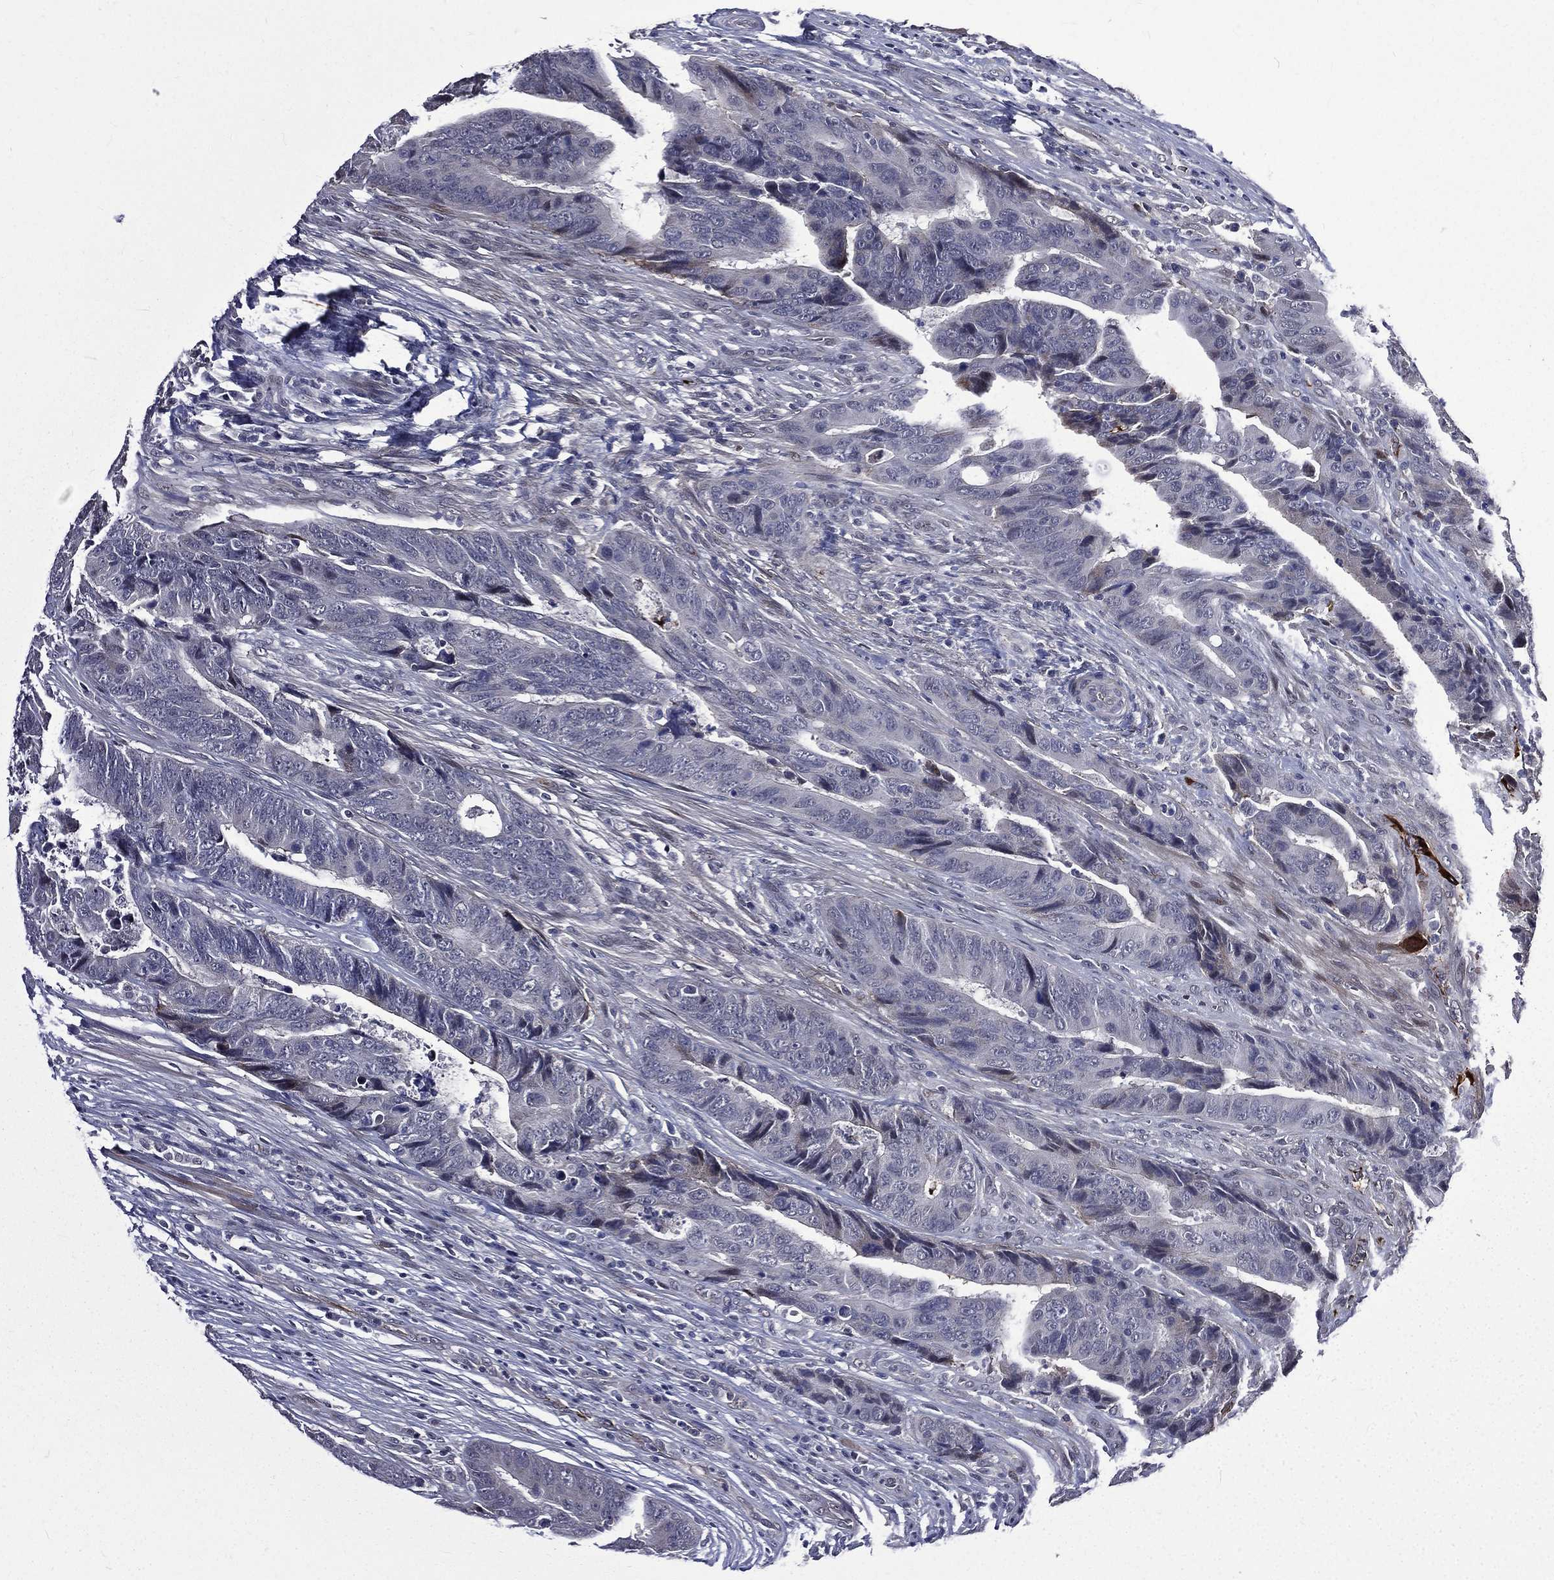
{"staining": {"intensity": "negative", "quantity": "none", "location": "none"}, "tissue": "colorectal cancer", "cell_type": "Tumor cells", "image_type": "cancer", "snomed": [{"axis": "morphology", "description": "Adenocarcinoma, NOS"}, {"axis": "topography", "description": "Colon"}], "caption": "Protein analysis of colorectal adenocarcinoma reveals no significant staining in tumor cells. (IHC, brightfield microscopy, high magnification).", "gene": "FGG", "patient": {"sex": "female", "age": 56}}